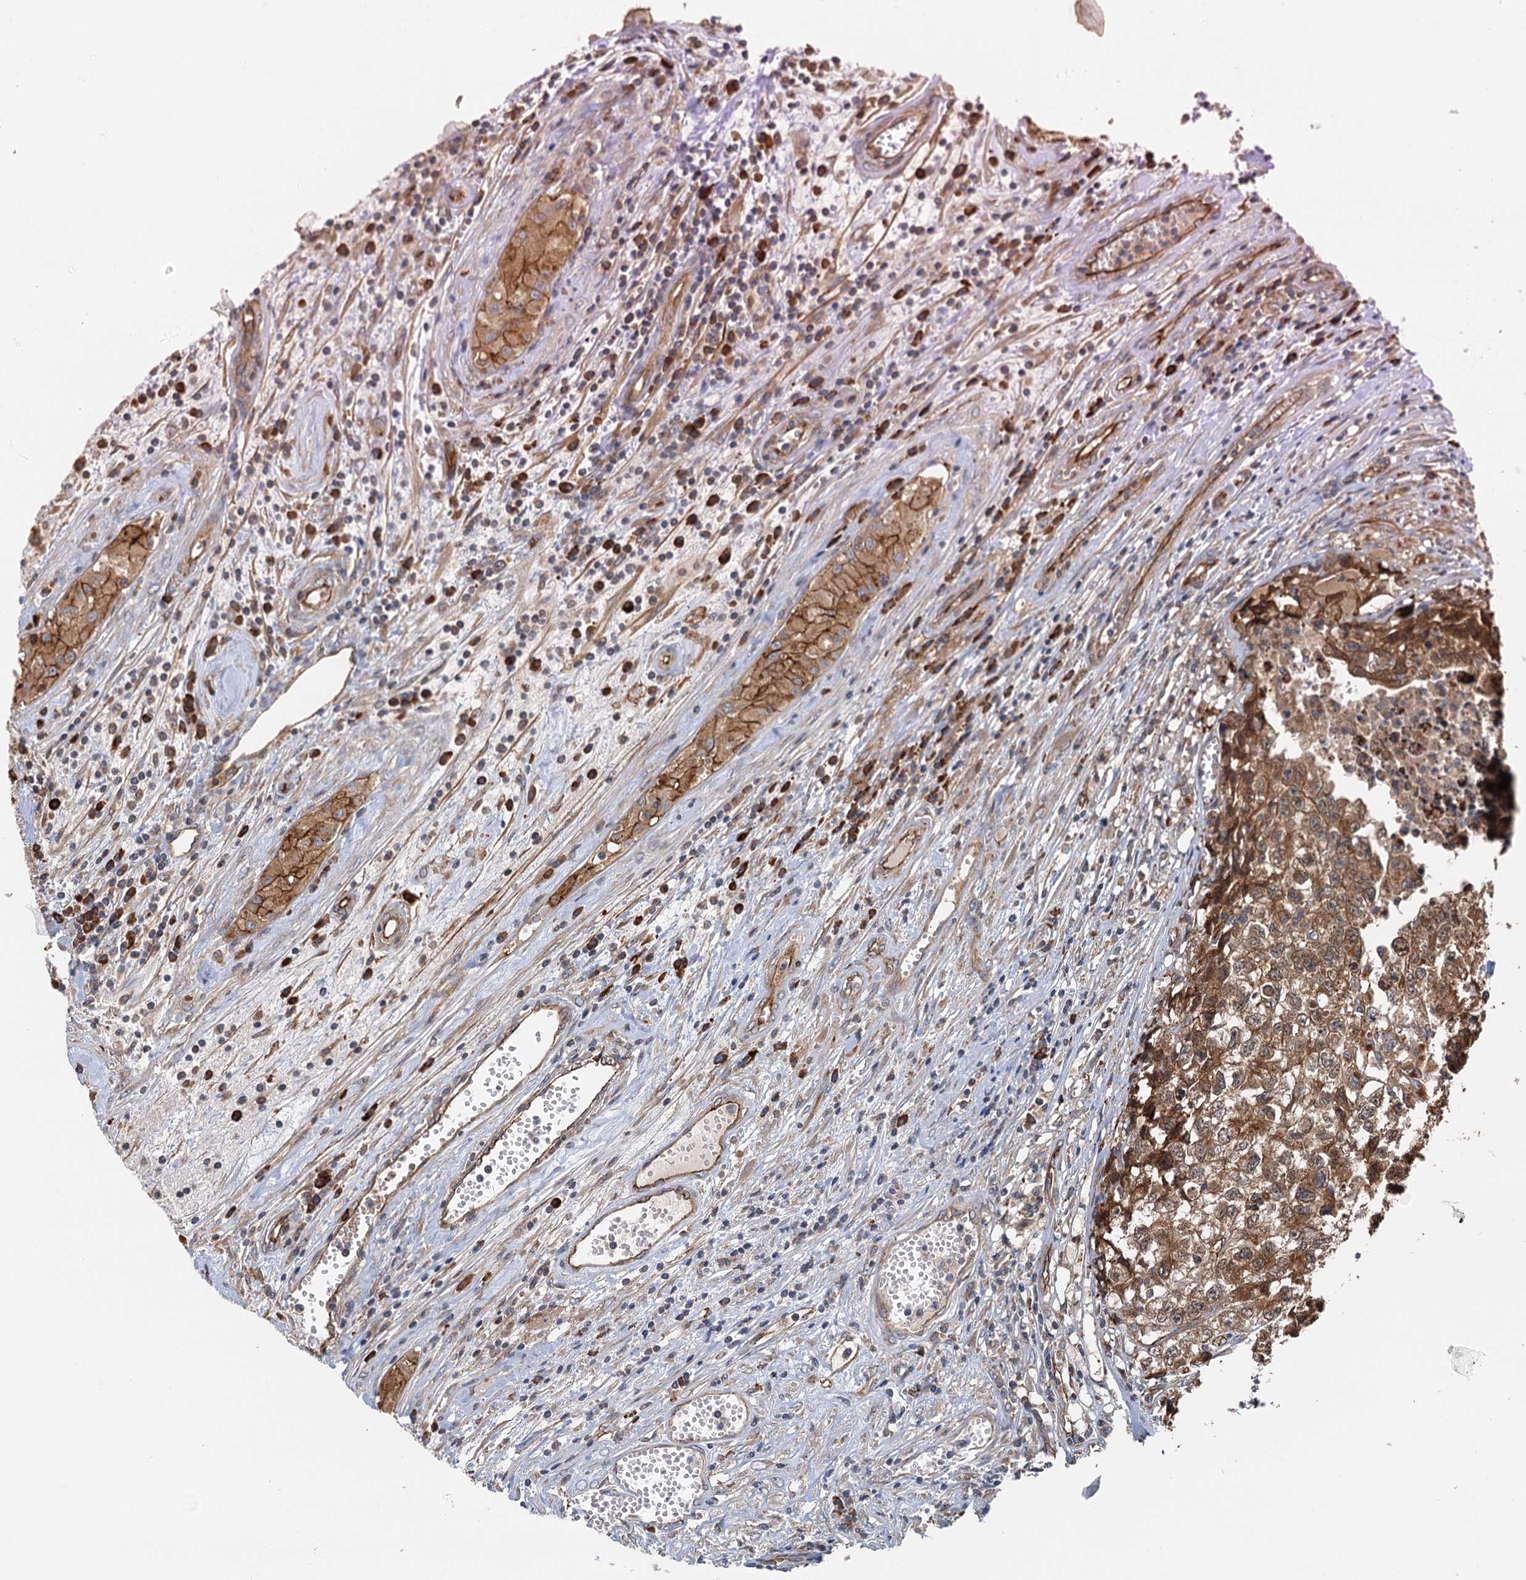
{"staining": {"intensity": "moderate", "quantity": ">75%", "location": "cytoplasmic/membranous"}, "tissue": "testis cancer", "cell_type": "Tumor cells", "image_type": "cancer", "snomed": [{"axis": "morphology", "description": "Seminoma, NOS"}, {"axis": "morphology", "description": "Carcinoma, Embryonal, NOS"}, {"axis": "topography", "description": "Testis"}], "caption": "IHC image of human testis embryonal carcinoma stained for a protein (brown), which displays medium levels of moderate cytoplasmic/membranous expression in about >75% of tumor cells.", "gene": "NIPAL3", "patient": {"sex": "male", "age": 43}}